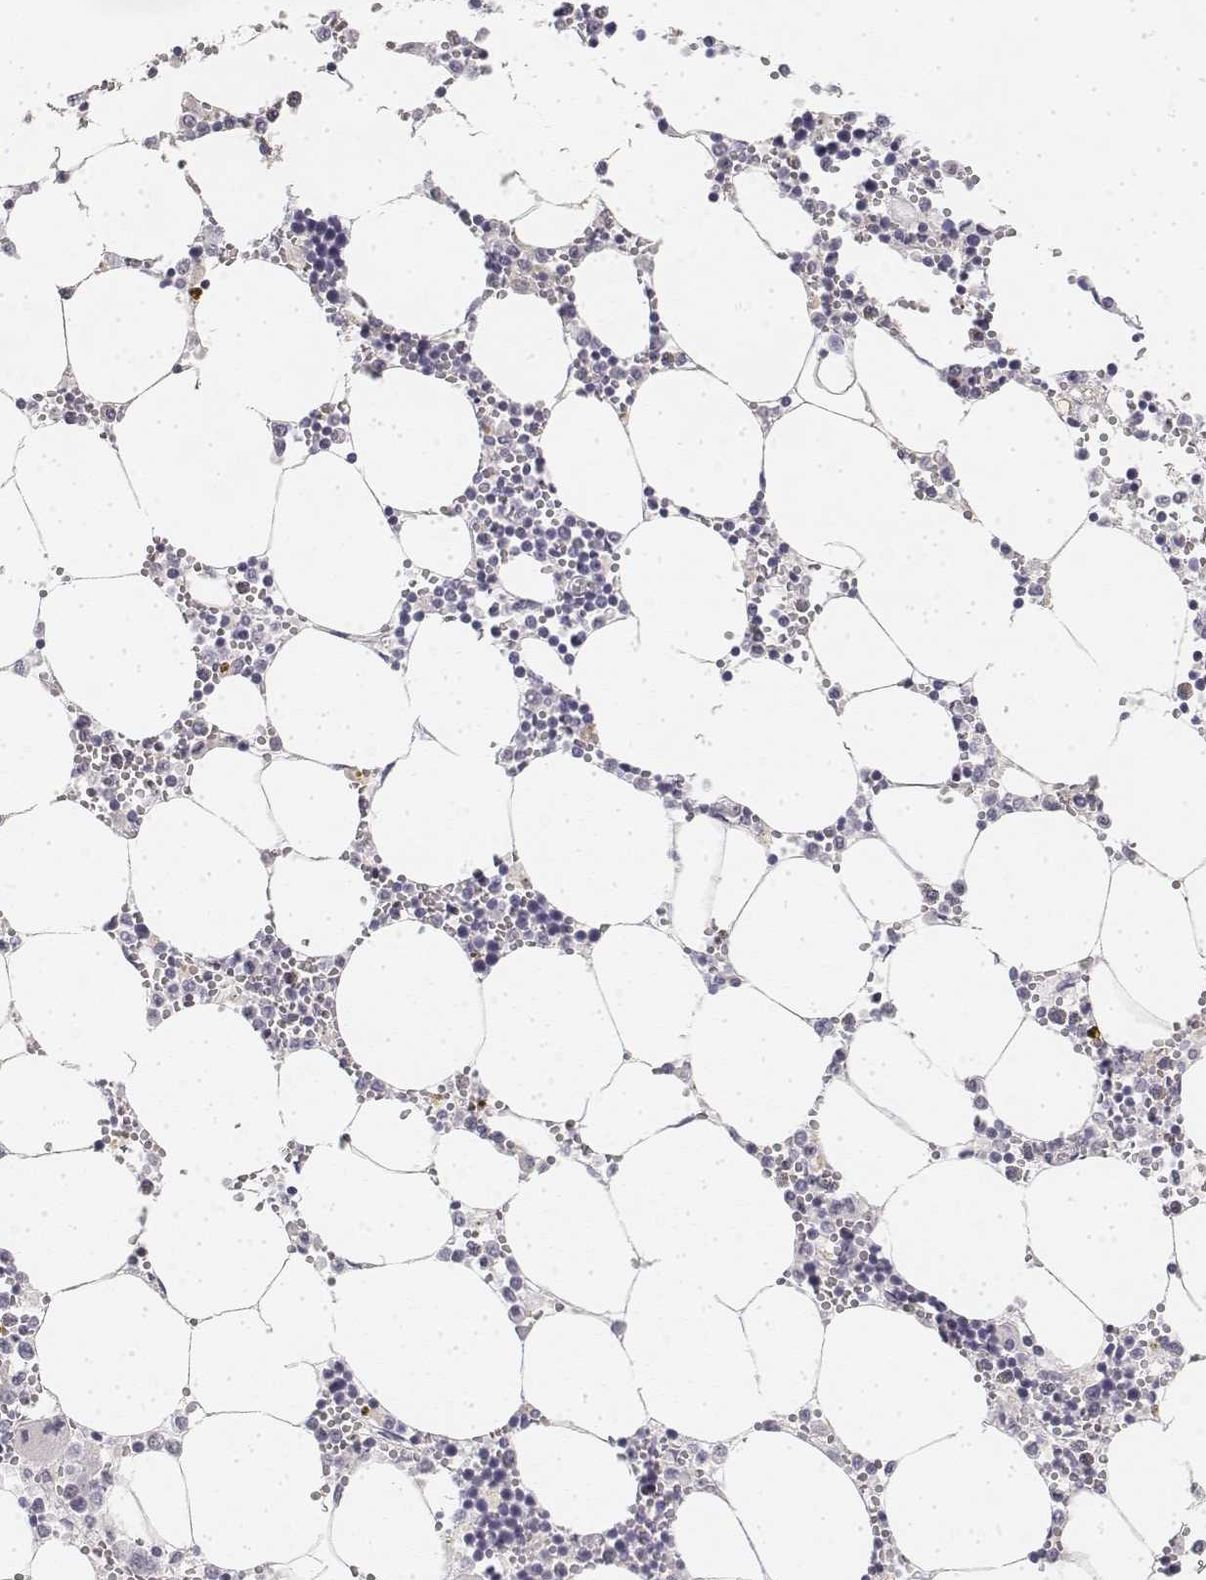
{"staining": {"intensity": "negative", "quantity": "none", "location": "none"}, "tissue": "bone marrow", "cell_type": "Hematopoietic cells", "image_type": "normal", "snomed": [{"axis": "morphology", "description": "Normal tissue, NOS"}, {"axis": "topography", "description": "Bone marrow"}], "caption": "The micrograph exhibits no significant expression in hematopoietic cells of bone marrow. Brightfield microscopy of immunohistochemistry (IHC) stained with DAB (brown) and hematoxylin (blue), captured at high magnification.", "gene": "KRT84", "patient": {"sex": "male", "age": 54}}